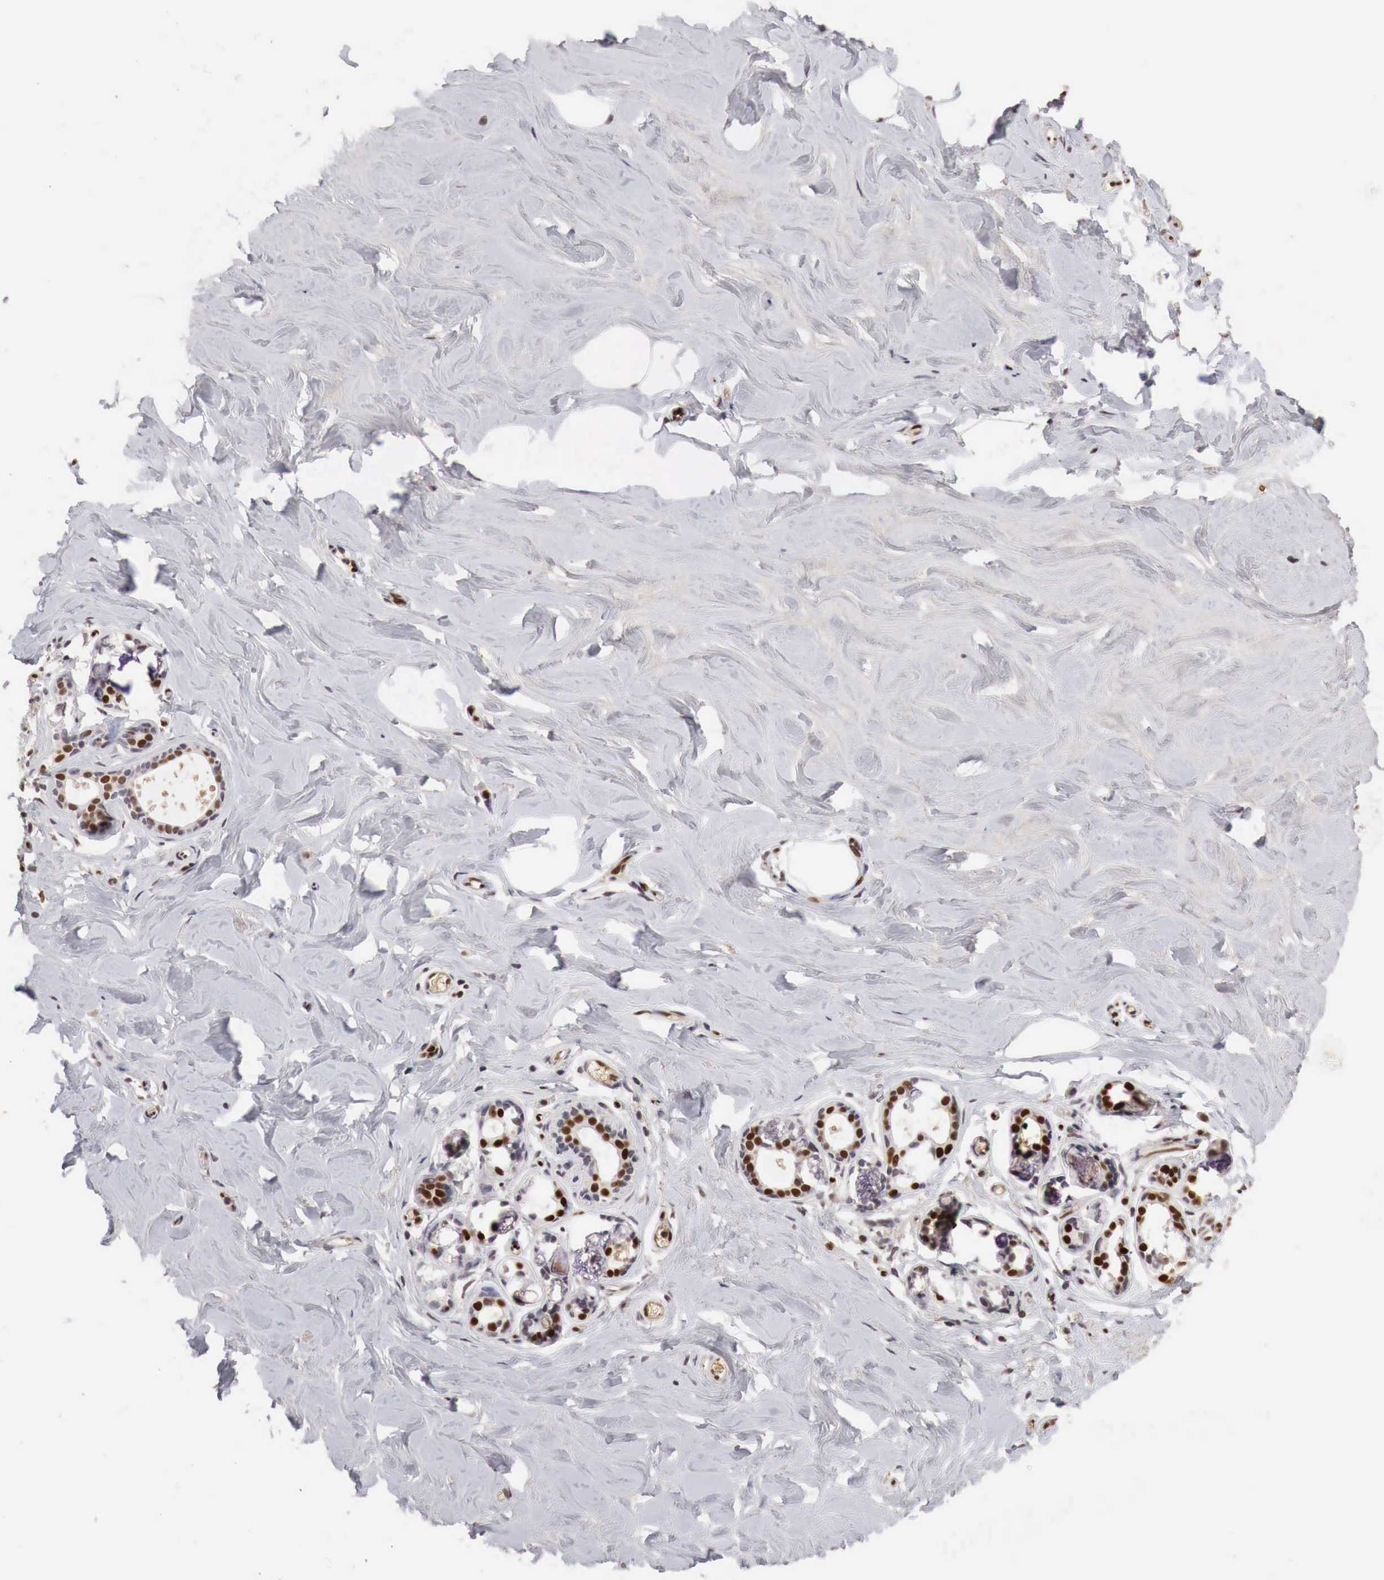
{"staining": {"intensity": "negative", "quantity": "none", "location": "none"}, "tissue": "breast", "cell_type": "Adipocytes", "image_type": "normal", "snomed": [{"axis": "morphology", "description": "Normal tissue, NOS"}, {"axis": "topography", "description": "Breast"}], "caption": "Protein analysis of benign breast shows no significant positivity in adipocytes.", "gene": "DACH2", "patient": {"sex": "female", "age": 54}}